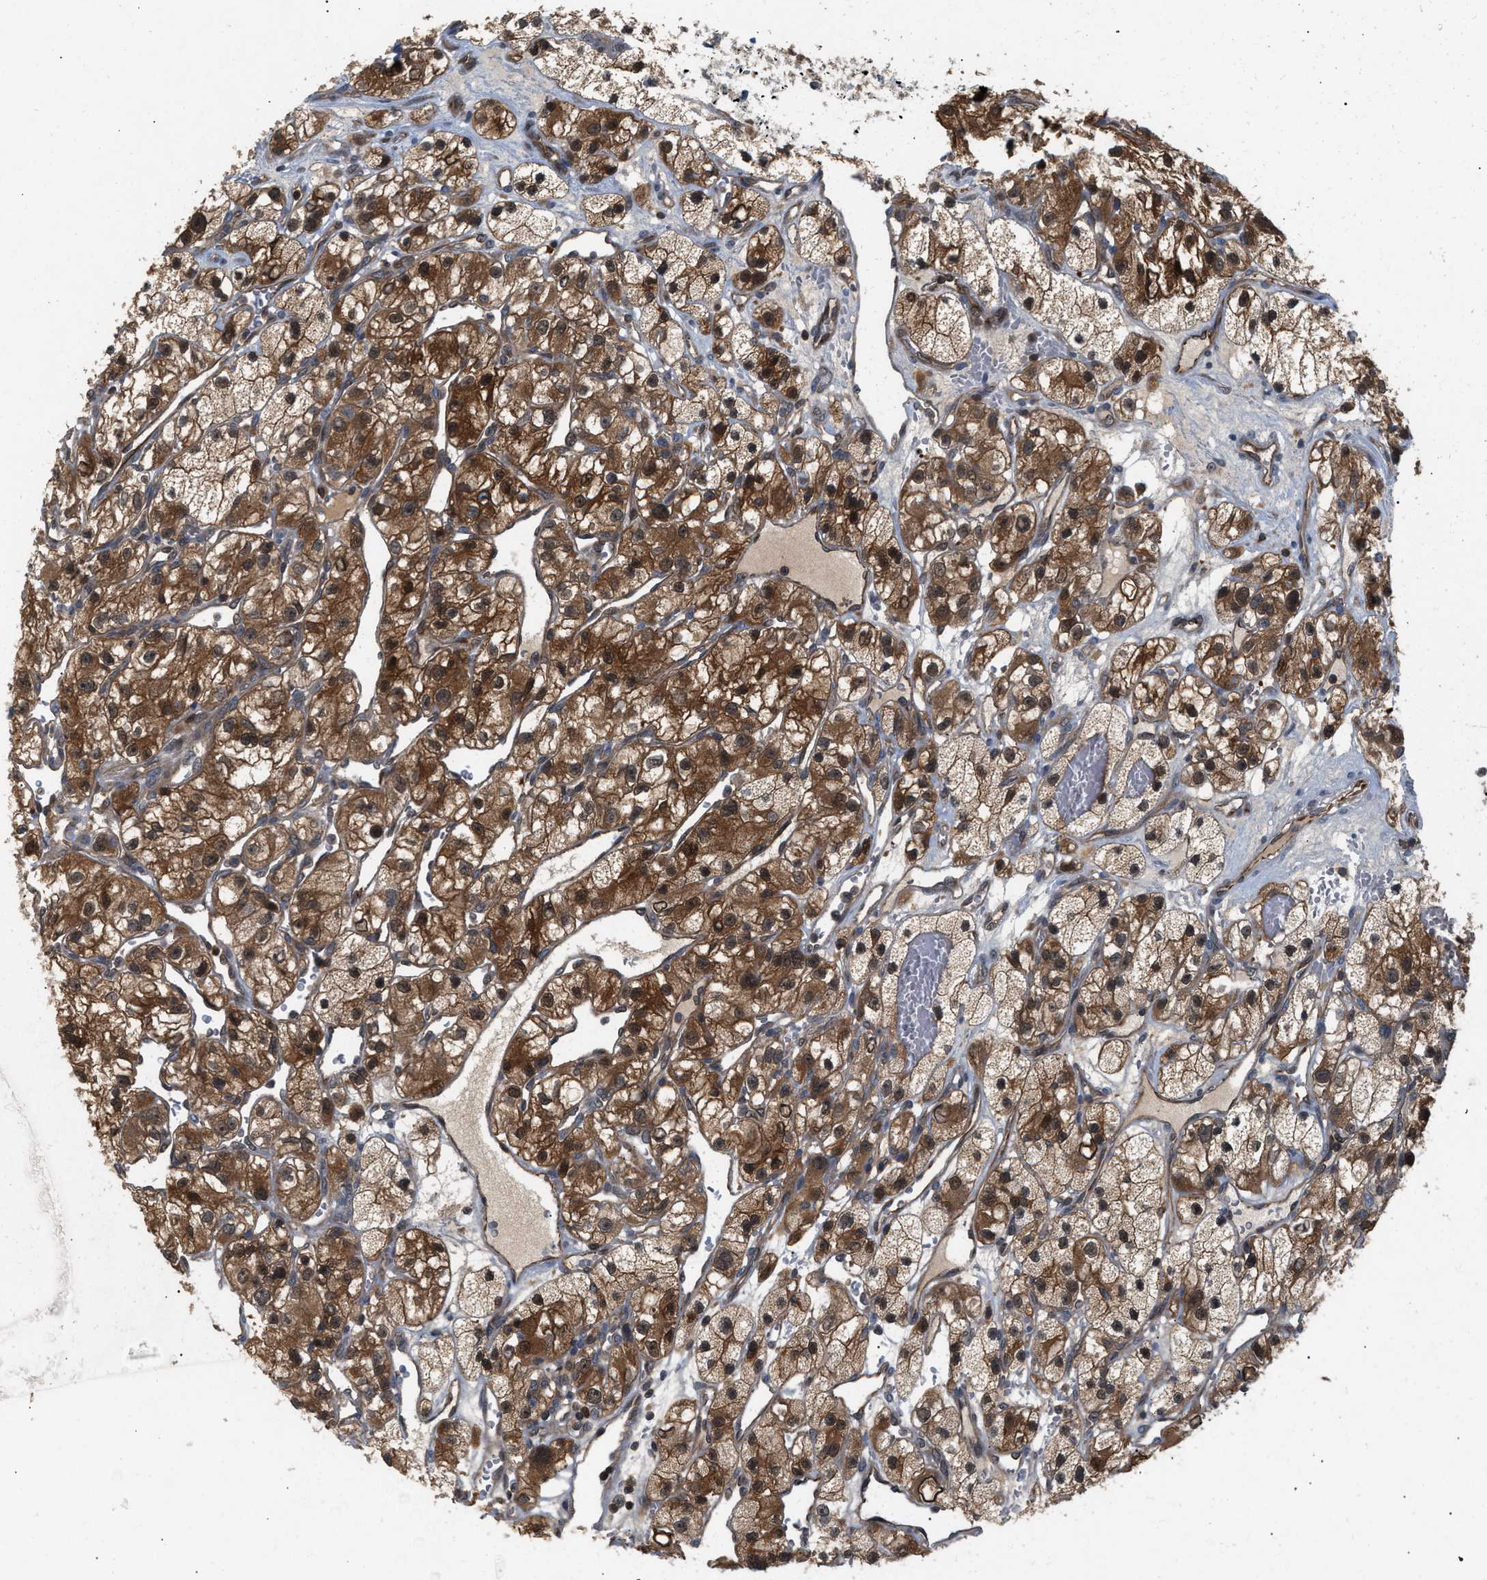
{"staining": {"intensity": "moderate", "quantity": ">75%", "location": "cytoplasmic/membranous,nuclear"}, "tissue": "renal cancer", "cell_type": "Tumor cells", "image_type": "cancer", "snomed": [{"axis": "morphology", "description": "Adenocarcinoma, NOS"}, {"axis": "topography", "description": "Kidney"}], "caption": "IHC staining of adenocarcinoma (renal), which reveals medium levels of moderate cytoplasmic/membranous and nuclear expression in approximately >75% of tumor cells indicating moderate cytoplasmic/membranous and nuclear protein positivity. The staining was performed using DAB (3,3'-diaminobenzidine) (brown) for protein detection and nuclei were counterstained in hematoxylin (blue).", "gene": "GLOD4", "patient": {"sex": "female", "age": 57}}